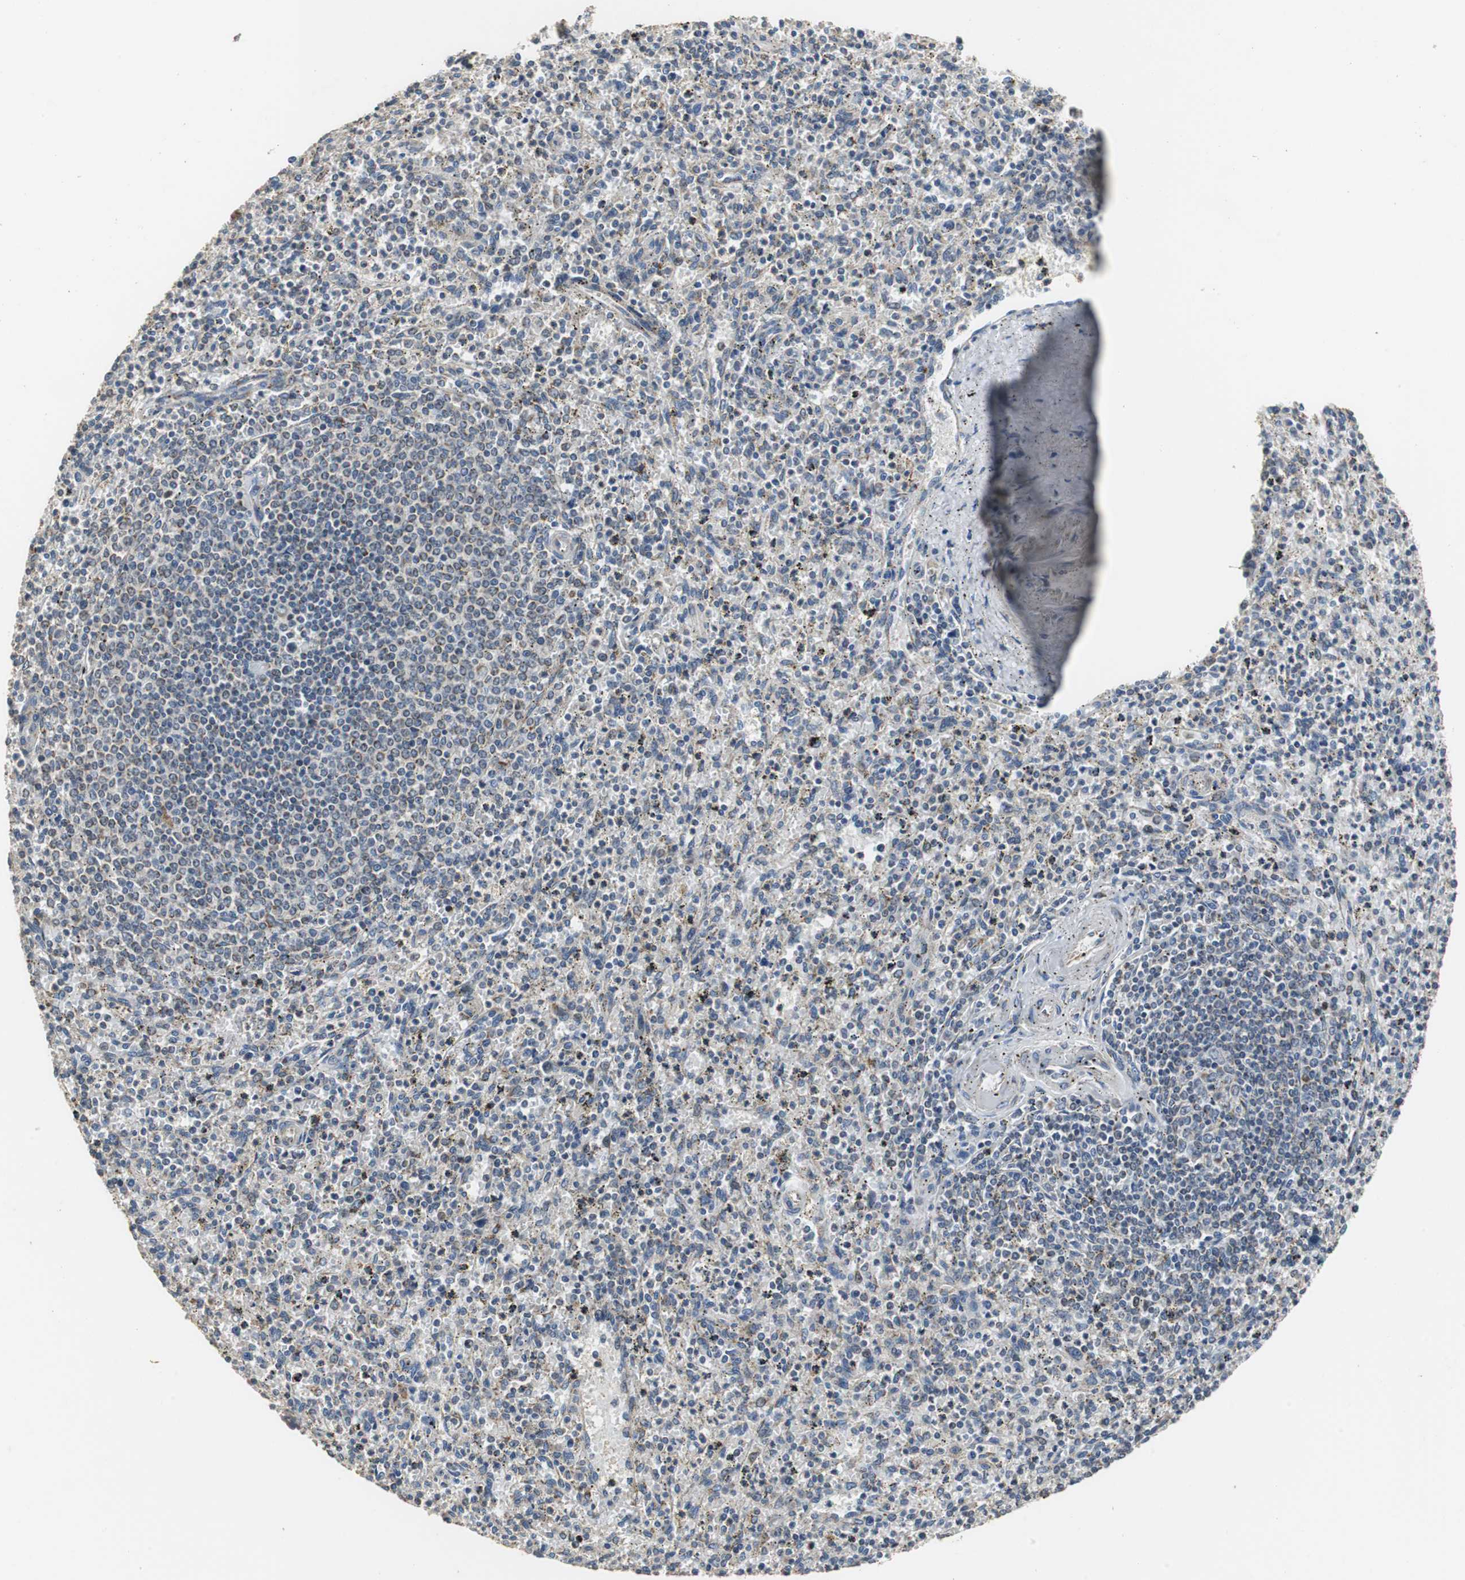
{"staining": {"intensity": "weak", "quantity": "<25%", "location": "cytoplasmic/membranous"}, "tissue": "spleen", "cell_type": "Cells in red pulp", "image_type": "normal", "snomed": [{"axis": "morphology", "description": "Normal tissue, NOS"}, {"axis": "topography", "description": "Spleen"}], "caption": "Spleen stained for a protein using immunohistochemistry displays no positivity cells in red pulp.", "gene": "HMGCL", "patient": {"sex": "male", "age": 72}}